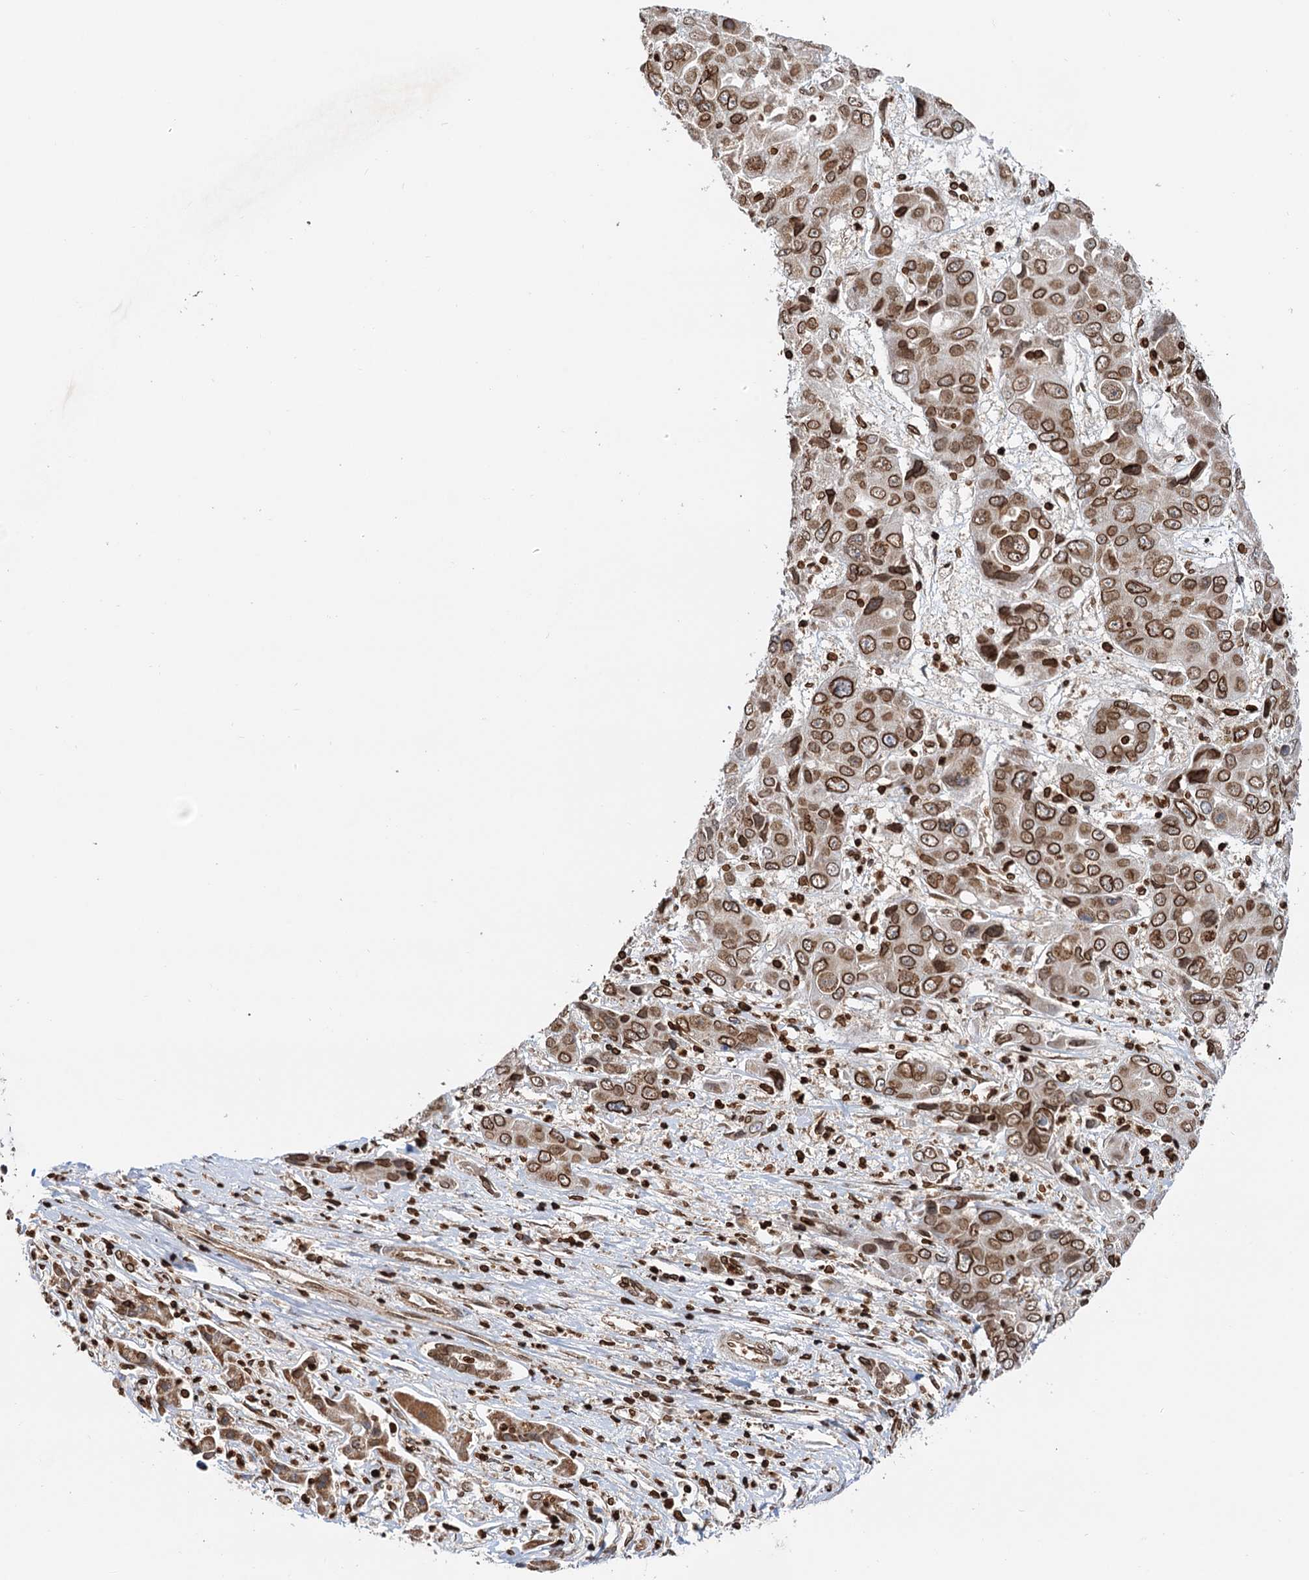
{"staining": {"intensity": "strong", "quantity": ">75%", "location": "cytoplasmic/membranous,nuclear"}, "tissue": "liver cancer", "cell_type": "Tumor cells", "image_type": "cancer", "snomed": [{"axis": "morphology", "description": "Cholangiocarcinoma"}, {"axis": "topography", "description": "Liver"}], "caption": "A micrograph showing strong cytoplasmic/membranous and nuclear expression in approximately >75% of tumor cells in liver cancer, as visualized by brown immunohistochemical staining.", "gene": "ZC3H13", "patient": {"sex": "male", "age": 67}}